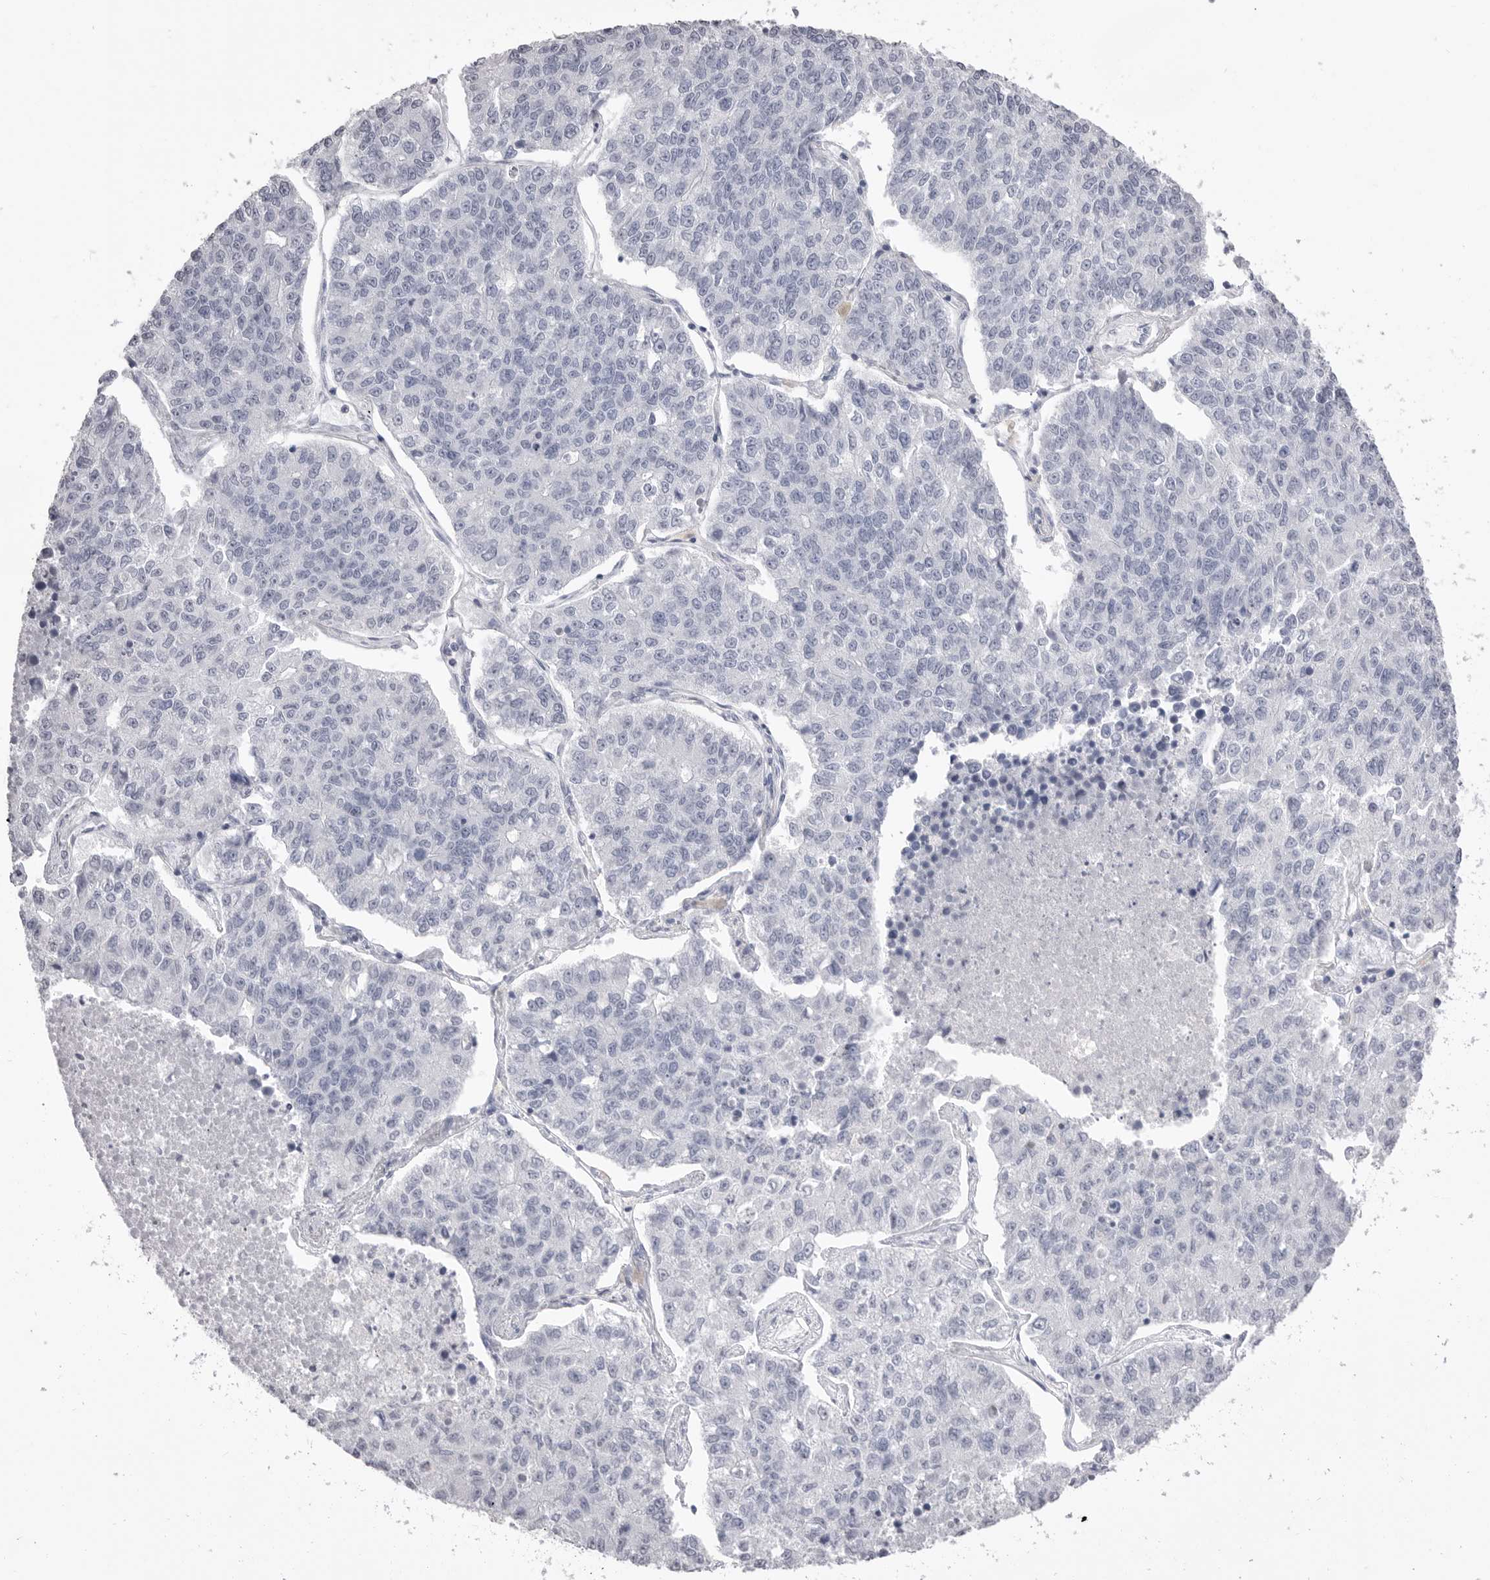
{"staining": {"intensity": "negative", "quantity": "none", "location": "none"}, "tissue": "lung cancer", "cell_type": "Tumor cells", "image_type": "cancer", "snomed": [{"axis": "morphology", "description": "Adenocarcinoma, NOS"}, {"axis": "topography", "description": "Lung"}], "caption": "A micrograph of human lung cancer (adenocarcinoma) is negative for staining in tumor cells.", "gene": "ICAM5", "patient": {"sex": "male", "age": 49}}